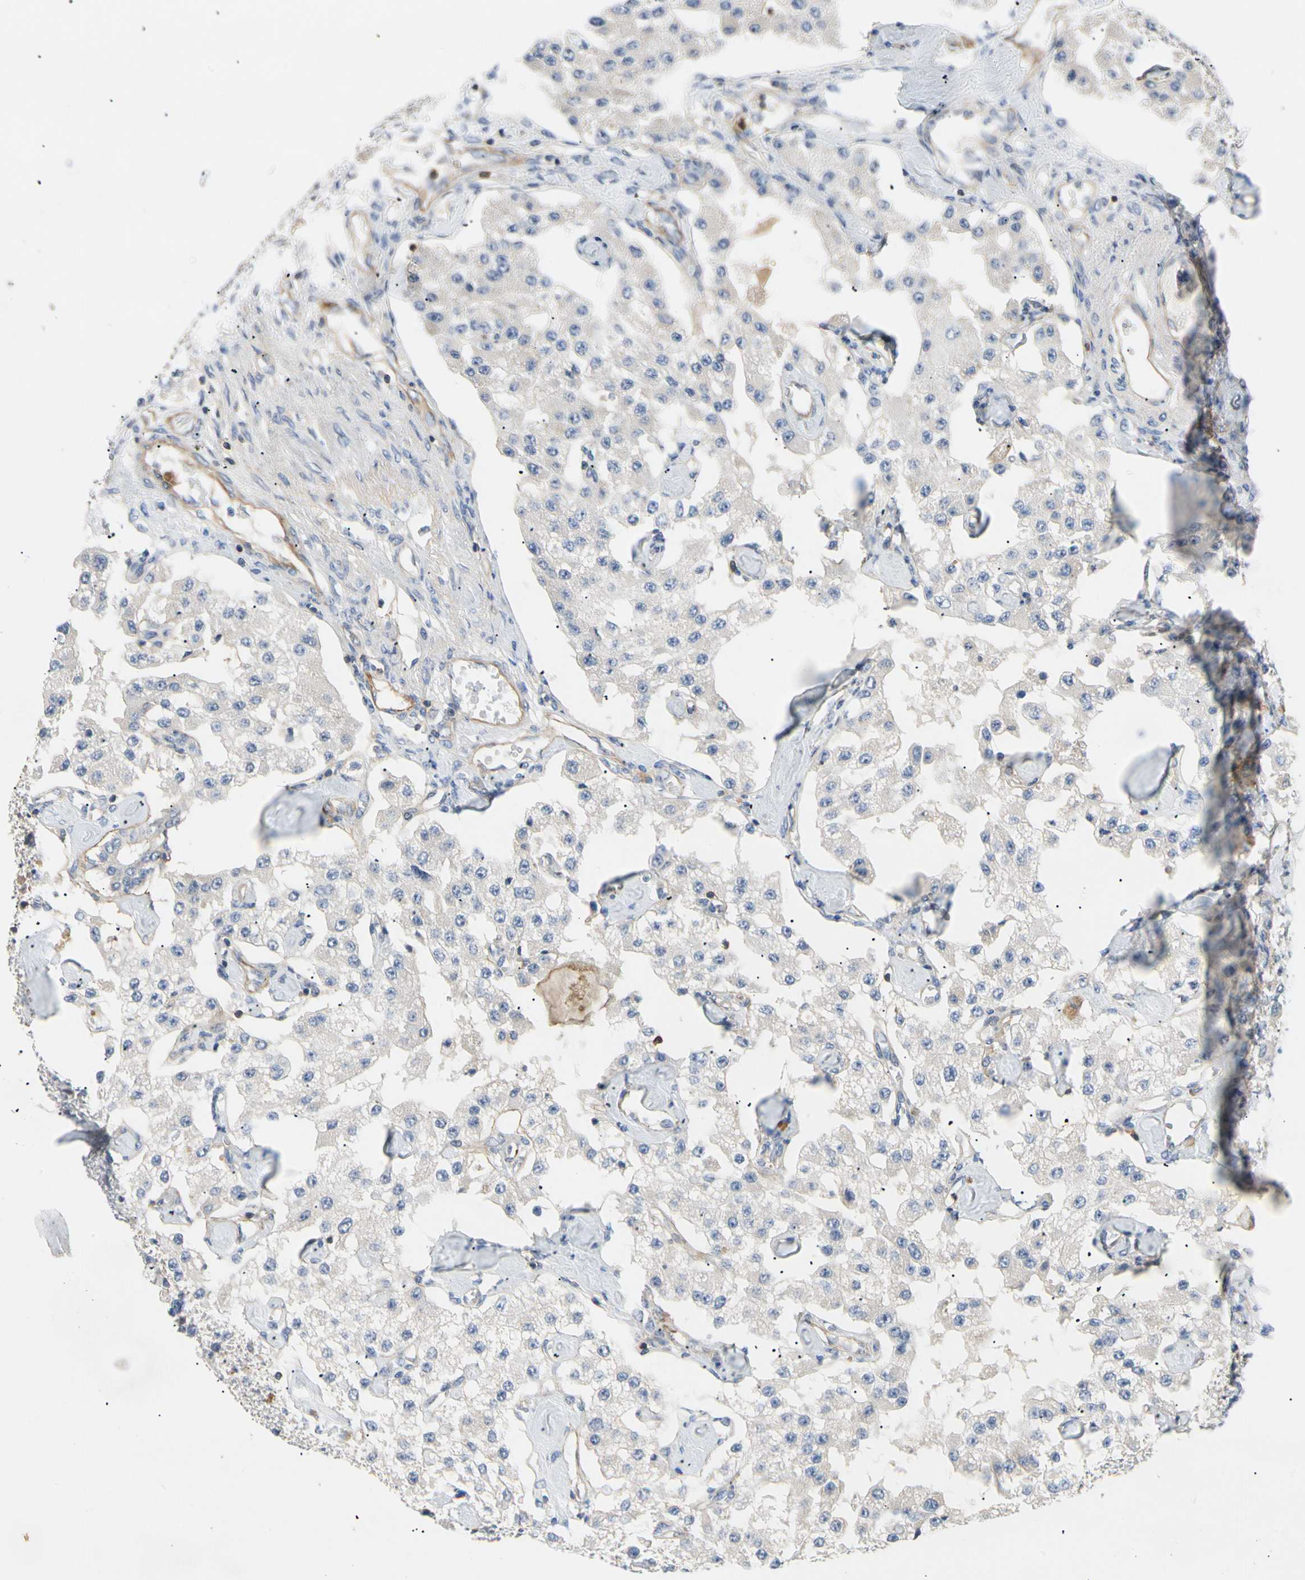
{"staining": {"intensity": "negative", "quantity": "none", "location": "none"}, "tissue": "carcinoid", "cell_type": "Tumor cells", "image_type": "cancer", "snomed": [{"axis": "morphology", "description": "Carcinoid, malignant, NOS"}, {"axis": "topography", "description": "Pancreas"}], "caption": "High power microscopy histopathology image of an immunohistochemistry micrograph of carcinoid (malignant), revealing no significant positivity in tumor cells.", "gene": "TNFRSF18", "patient": {"sex": "male", "age": 41}}